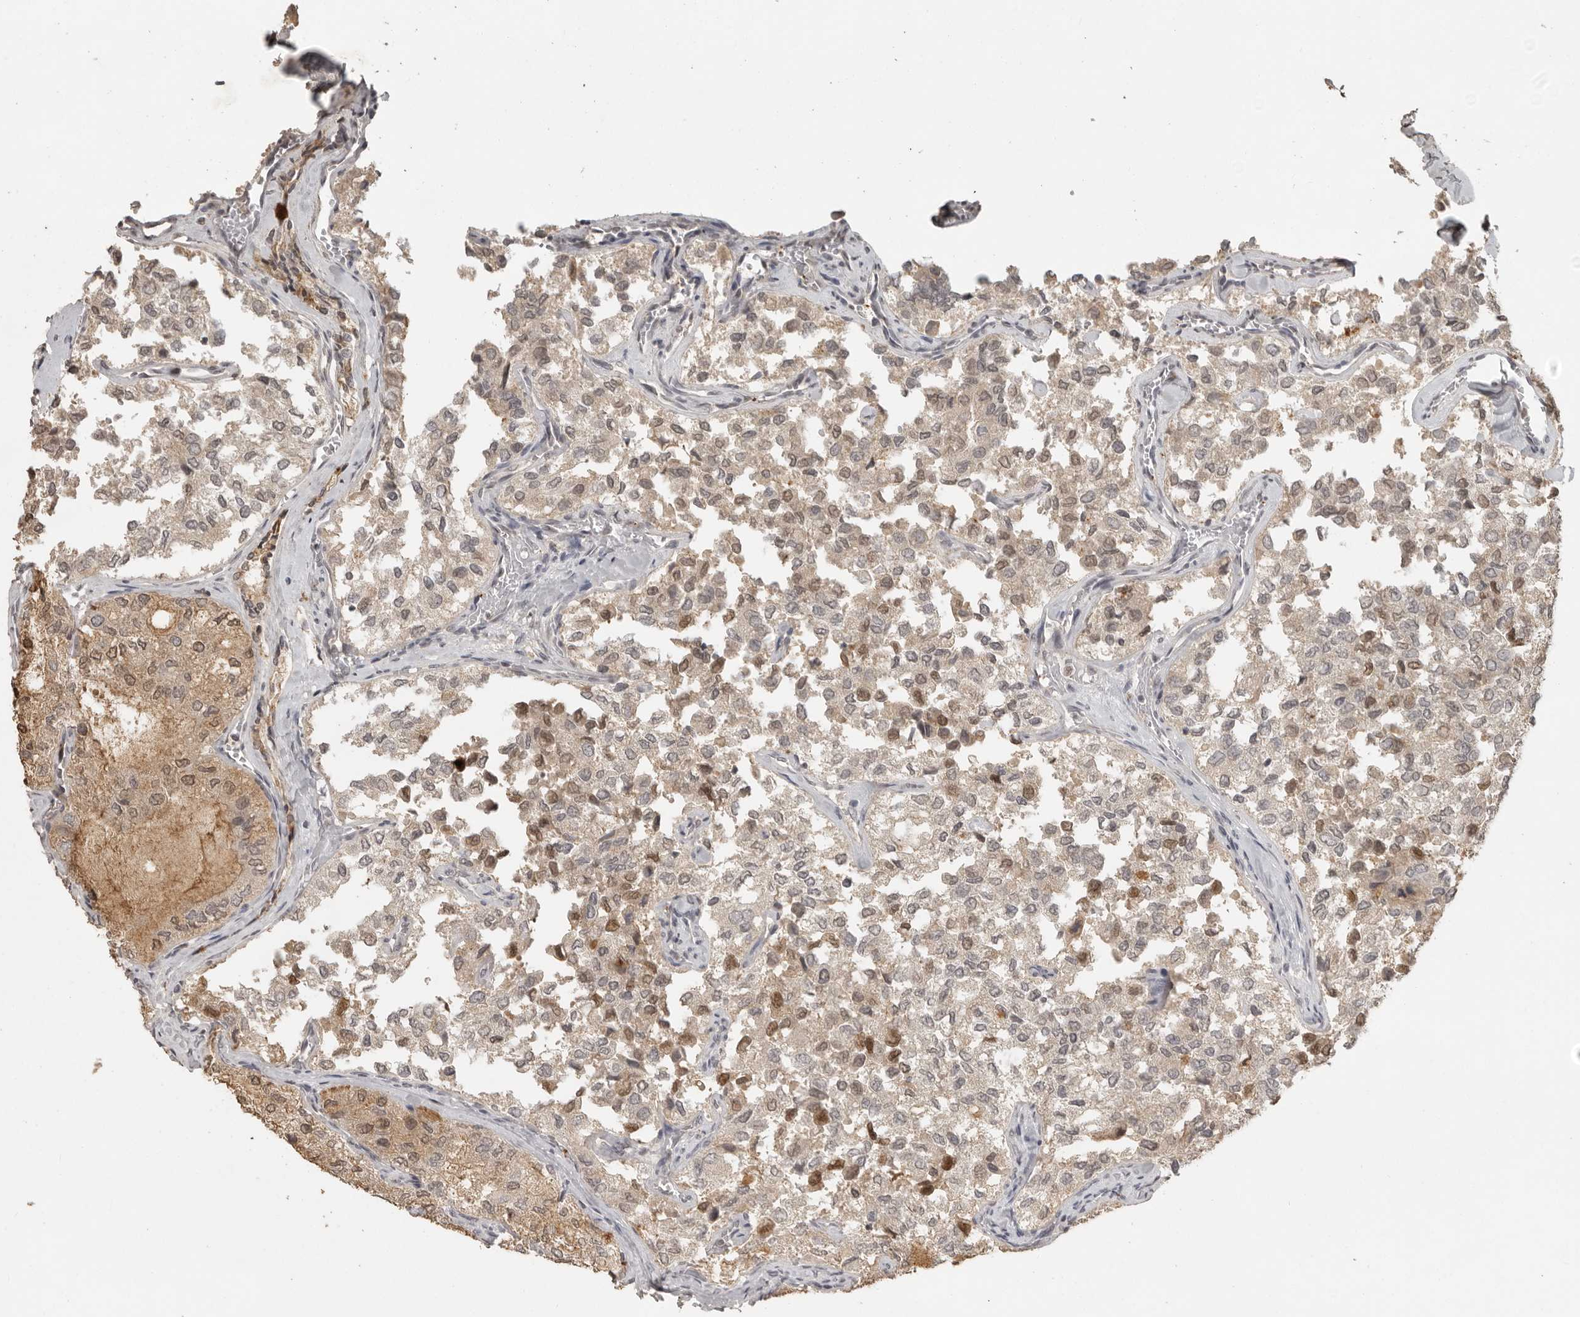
{"staining": {"intensity": "moderate", "quantity": "<25%", "location": "cytoplasmic/membranous,nuclear"}, "tissue": "thyroid cancer", "cell_type": "Tumor cells", "image_type": "cancer", "snomed": [{"axis": "morphology", "description": "Follicular adenoma carcinoma, NOS"}, {"axis": "topography", "description": "Thyroid gland"}], "caption": "Thyroid follicular adenoma carcinoma stained with IHC exhibits moderate cytoplasmic/membranous and nuclear expression in about <25% of tumor cells.", "gene": "CTF1", "patient": {"sex": "male", "age": 75}}